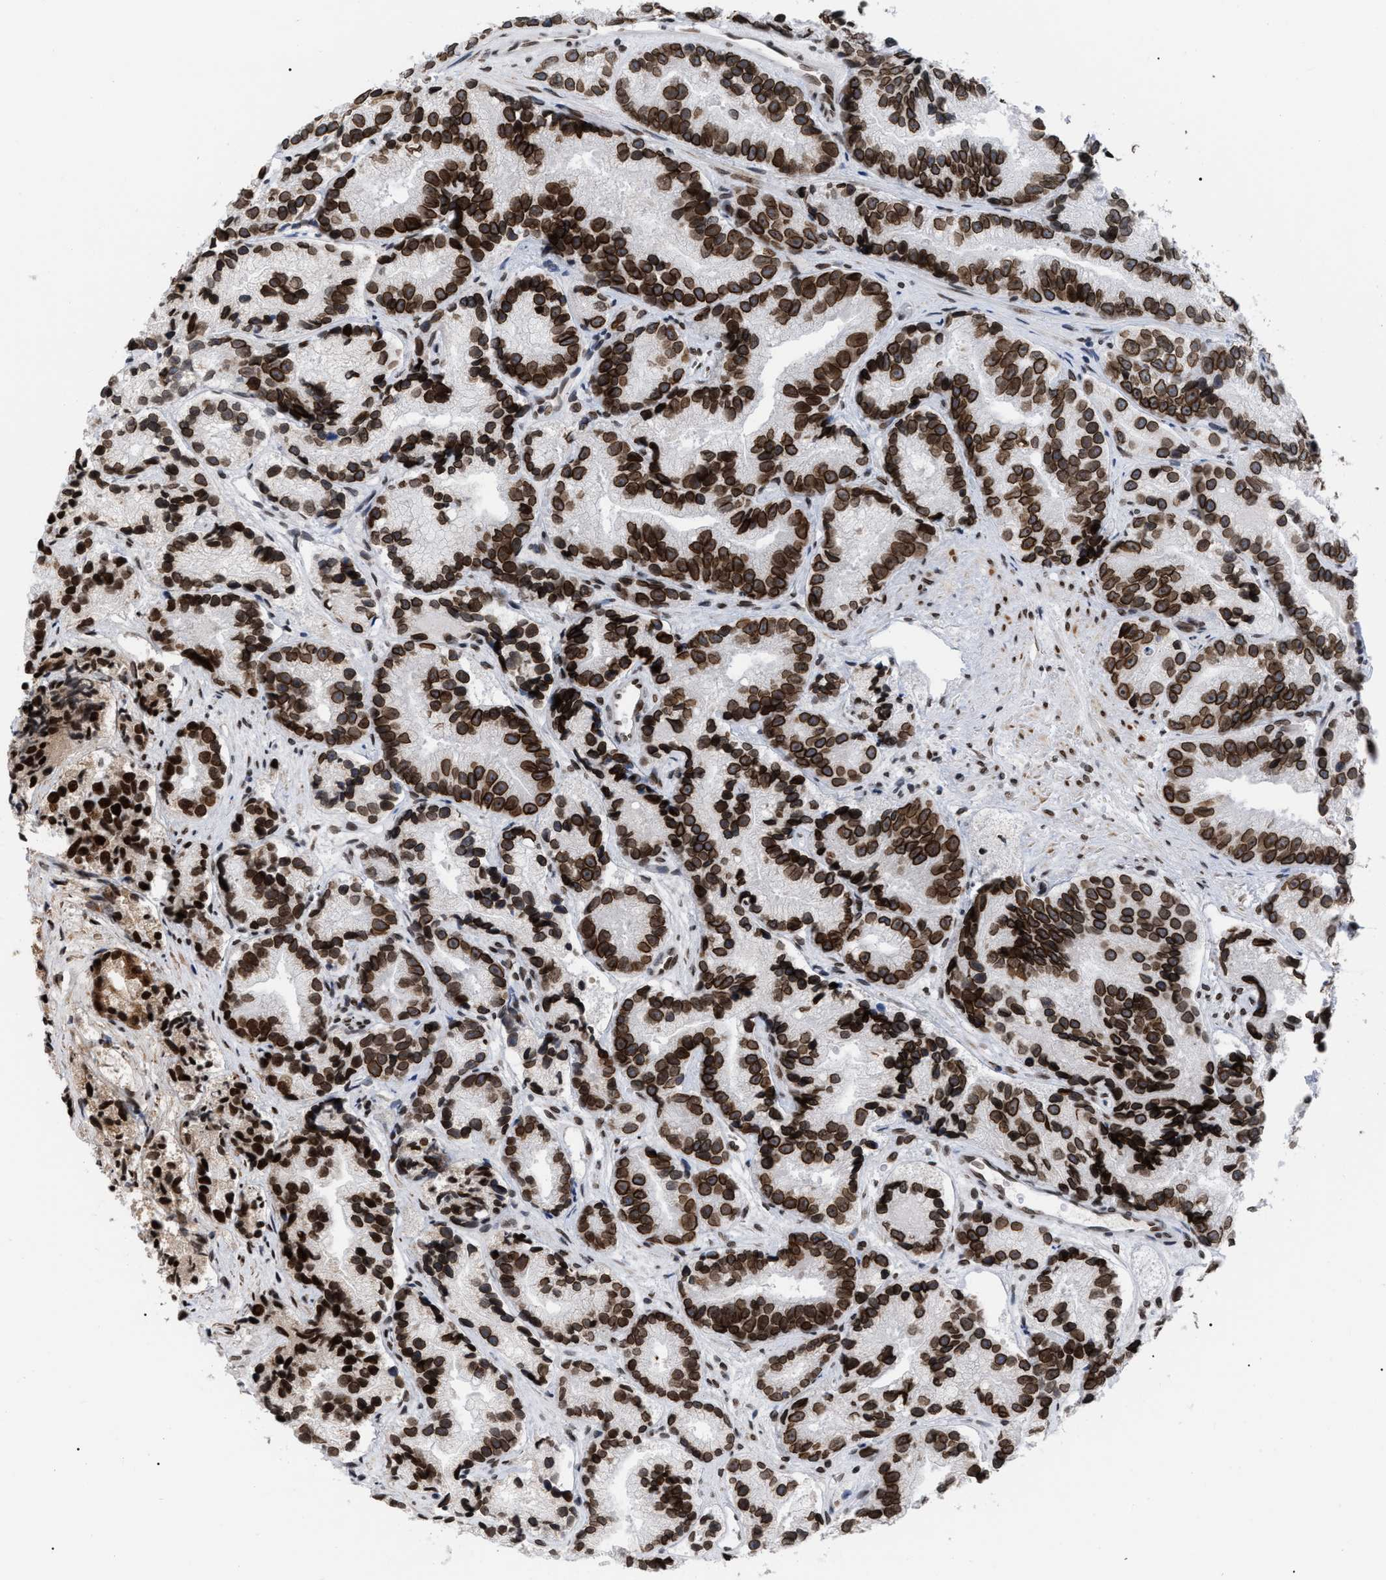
{"staining": {"intensity": "strong", "quantity": ">75%", "location": "cytoplasmic/membranous,nuclear"}, "tissue": "prostate cancer", "cell_type": "Tumor cells", "image_type": "cancer", "snomed": [{"axis": "morphology", "description": "Adenocarcinoma, Low grade"}, {"axis": "topography", "description": "Prostate"}], "caption": "An image showing strong cytoplasmic/membranous and nuclear positivity in approximately >75% of tumor cells in prostate cancer, as visualized by brown immunohistochemical staining.", "gene": "TPR", "patient": {"sex": "male", "age": 89}}